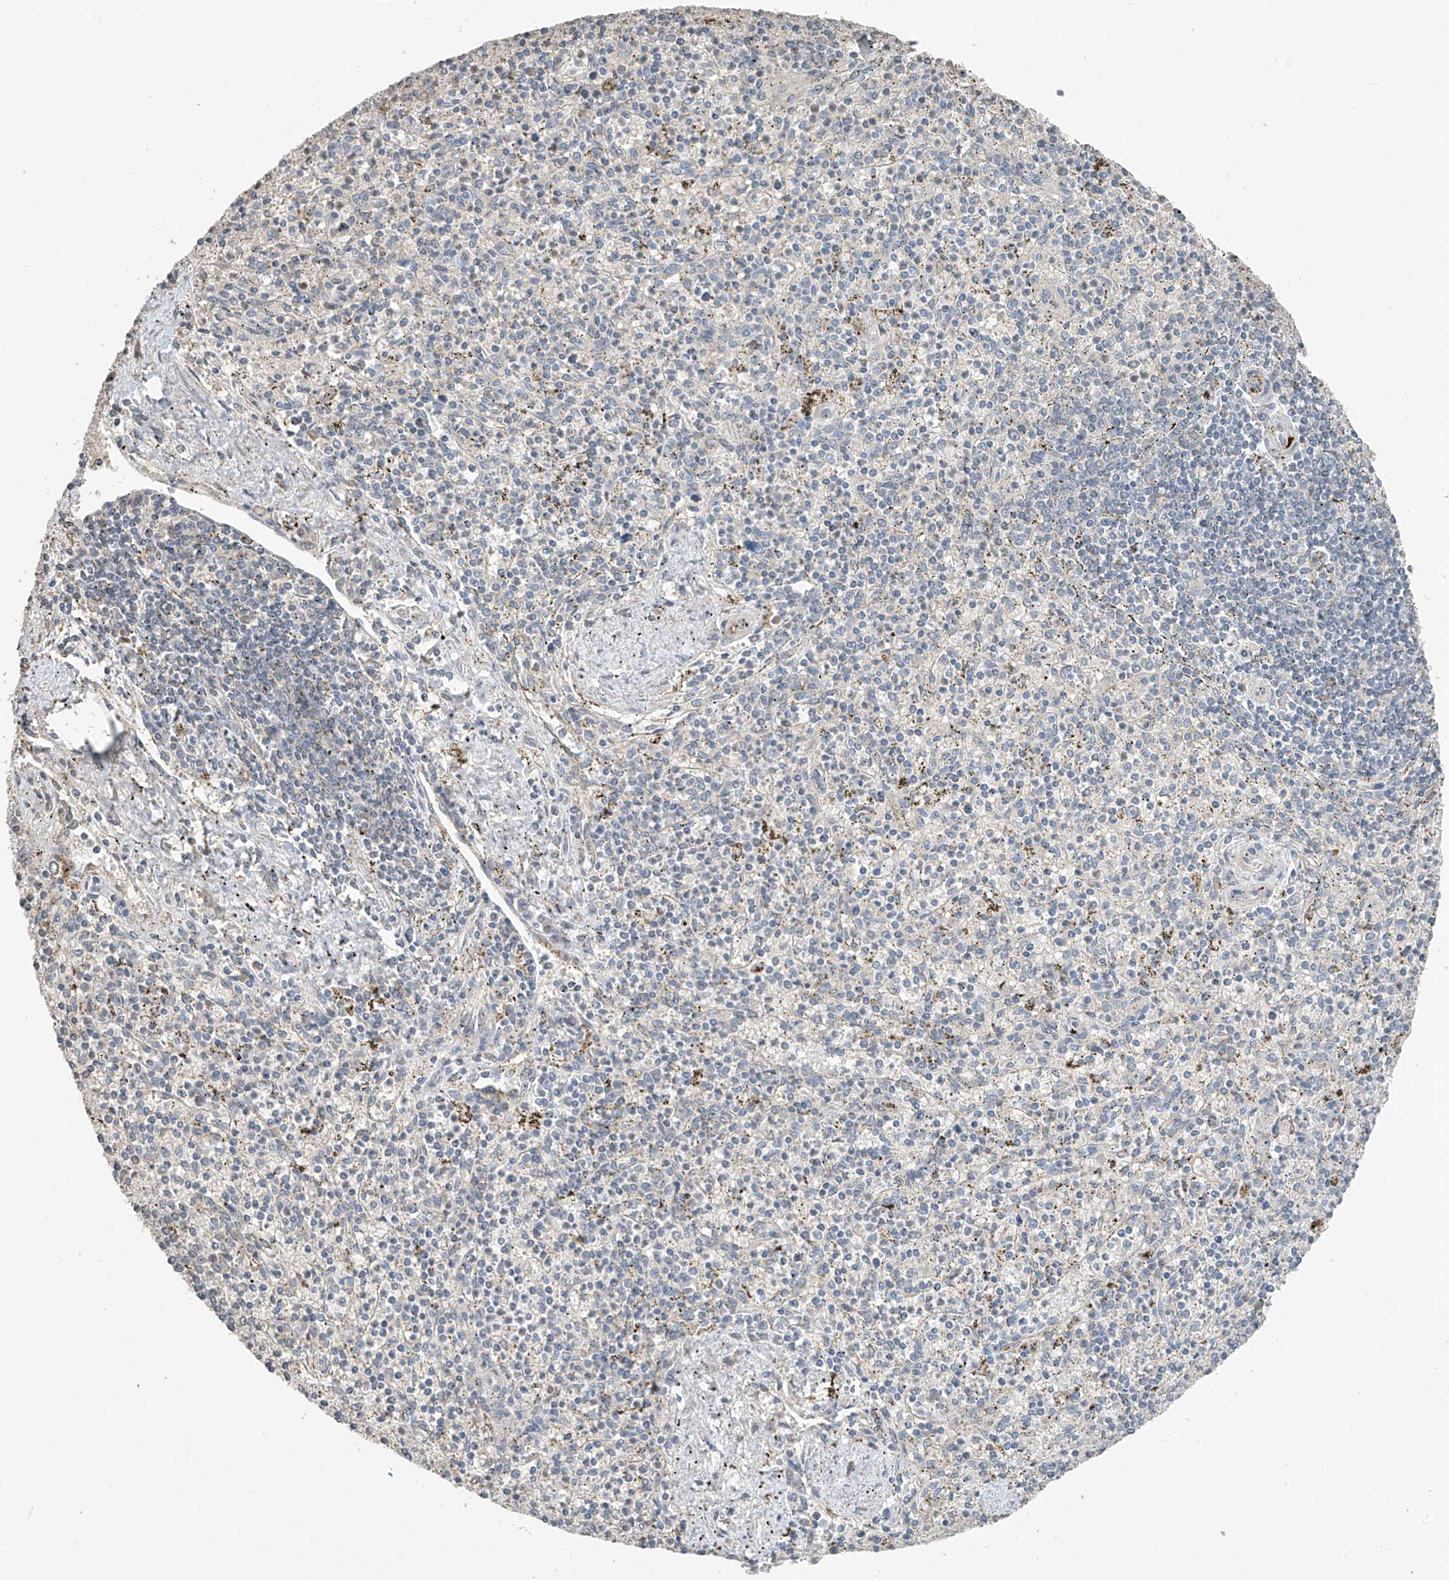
{"staining": {"intensity": "negative", "quantity": "none", "location": "none"}, "tissue": "spleen", "cell_type": "Cells in red pulp", "image_type": "normal", "snomed": [{"axis": "morphology", "description": "Normal tissue, NOS"}, {"axis": "topography", "description": "Spleen"}], "caption": "The micrograph displays no staining of cells in red pulp in unremarkable spleen.", "gene": "HOXA11", "patient": {"sex": "male", "age": 72}}